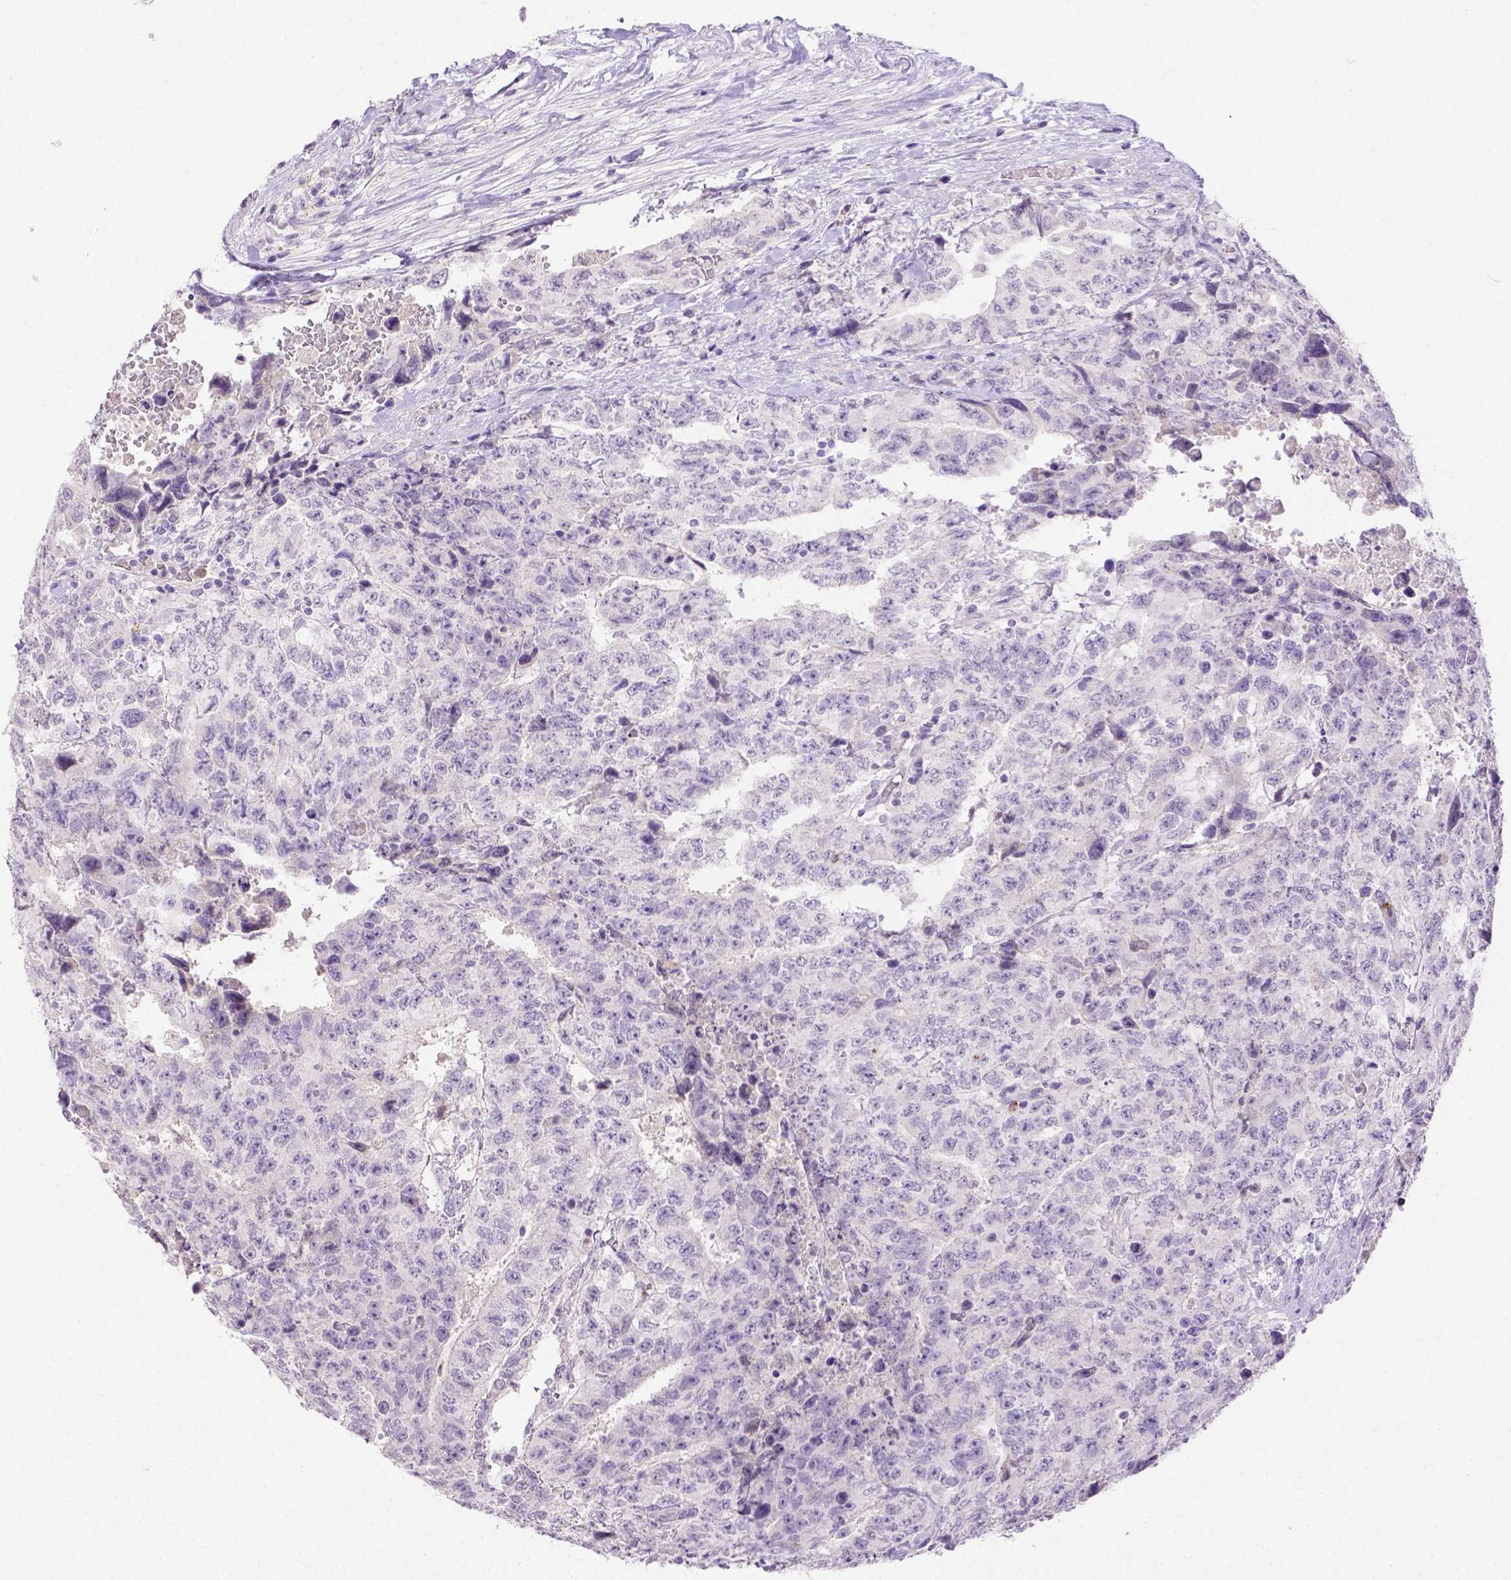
{"staining": {"intensity": "negative", "quantity": "none", "location": "none"}, "tissue": "testis cancer", "cell_type": "Tumor cells", "image_type": "cancer", "snomed": [{"axis": "morphology", "description": "Carcinoma, Embryonal, NOS"}, {"axis": "topography", "description": "Testis"}], "caption": "This is a histopathology image of IHC staining of testis embryonal carcinoma, which shows no expression in tumor cells.", "gene": "B3GAT1", "patient": {"sex": "male", "age": 24}}